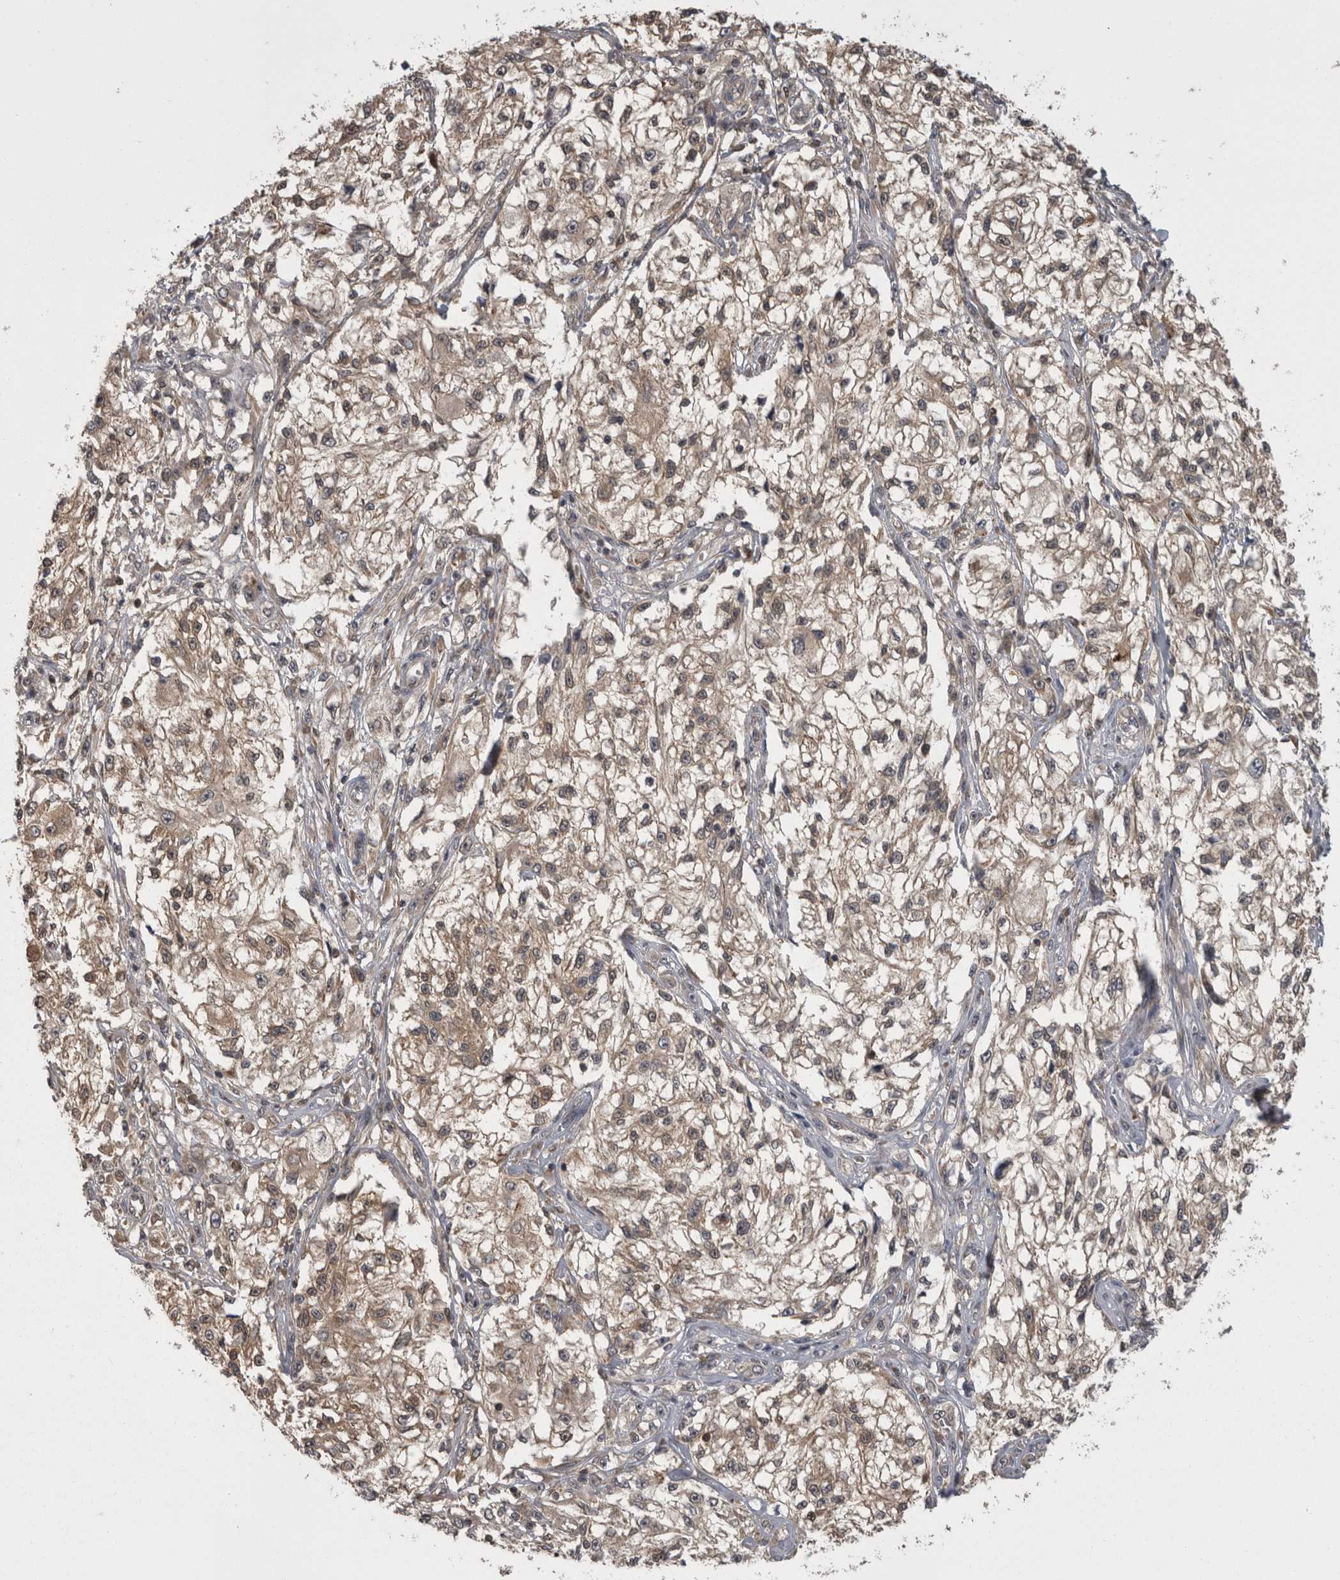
{"staining": {"intensity": "weak", "quantity": ">75%", "location": "cytoplasmic/membranous"}, "tissue": "melanoma", "cell_type": "Tumor cells", "image_type": "cancer", "snomed": [{"axis": "morphology", "description": "Malignant melanoma, NOS"}, {"axis": "topography", "description": "Skin of head"}], "caption": "A low amount of weak cytoplasmic/membranous staining is appreciated in approximately >75% of tumor cells in malignant melanoma tissue. Nuclei are stained in blue.", "gene": "APRT", "patient": {"sex": "male", "age": 83}}